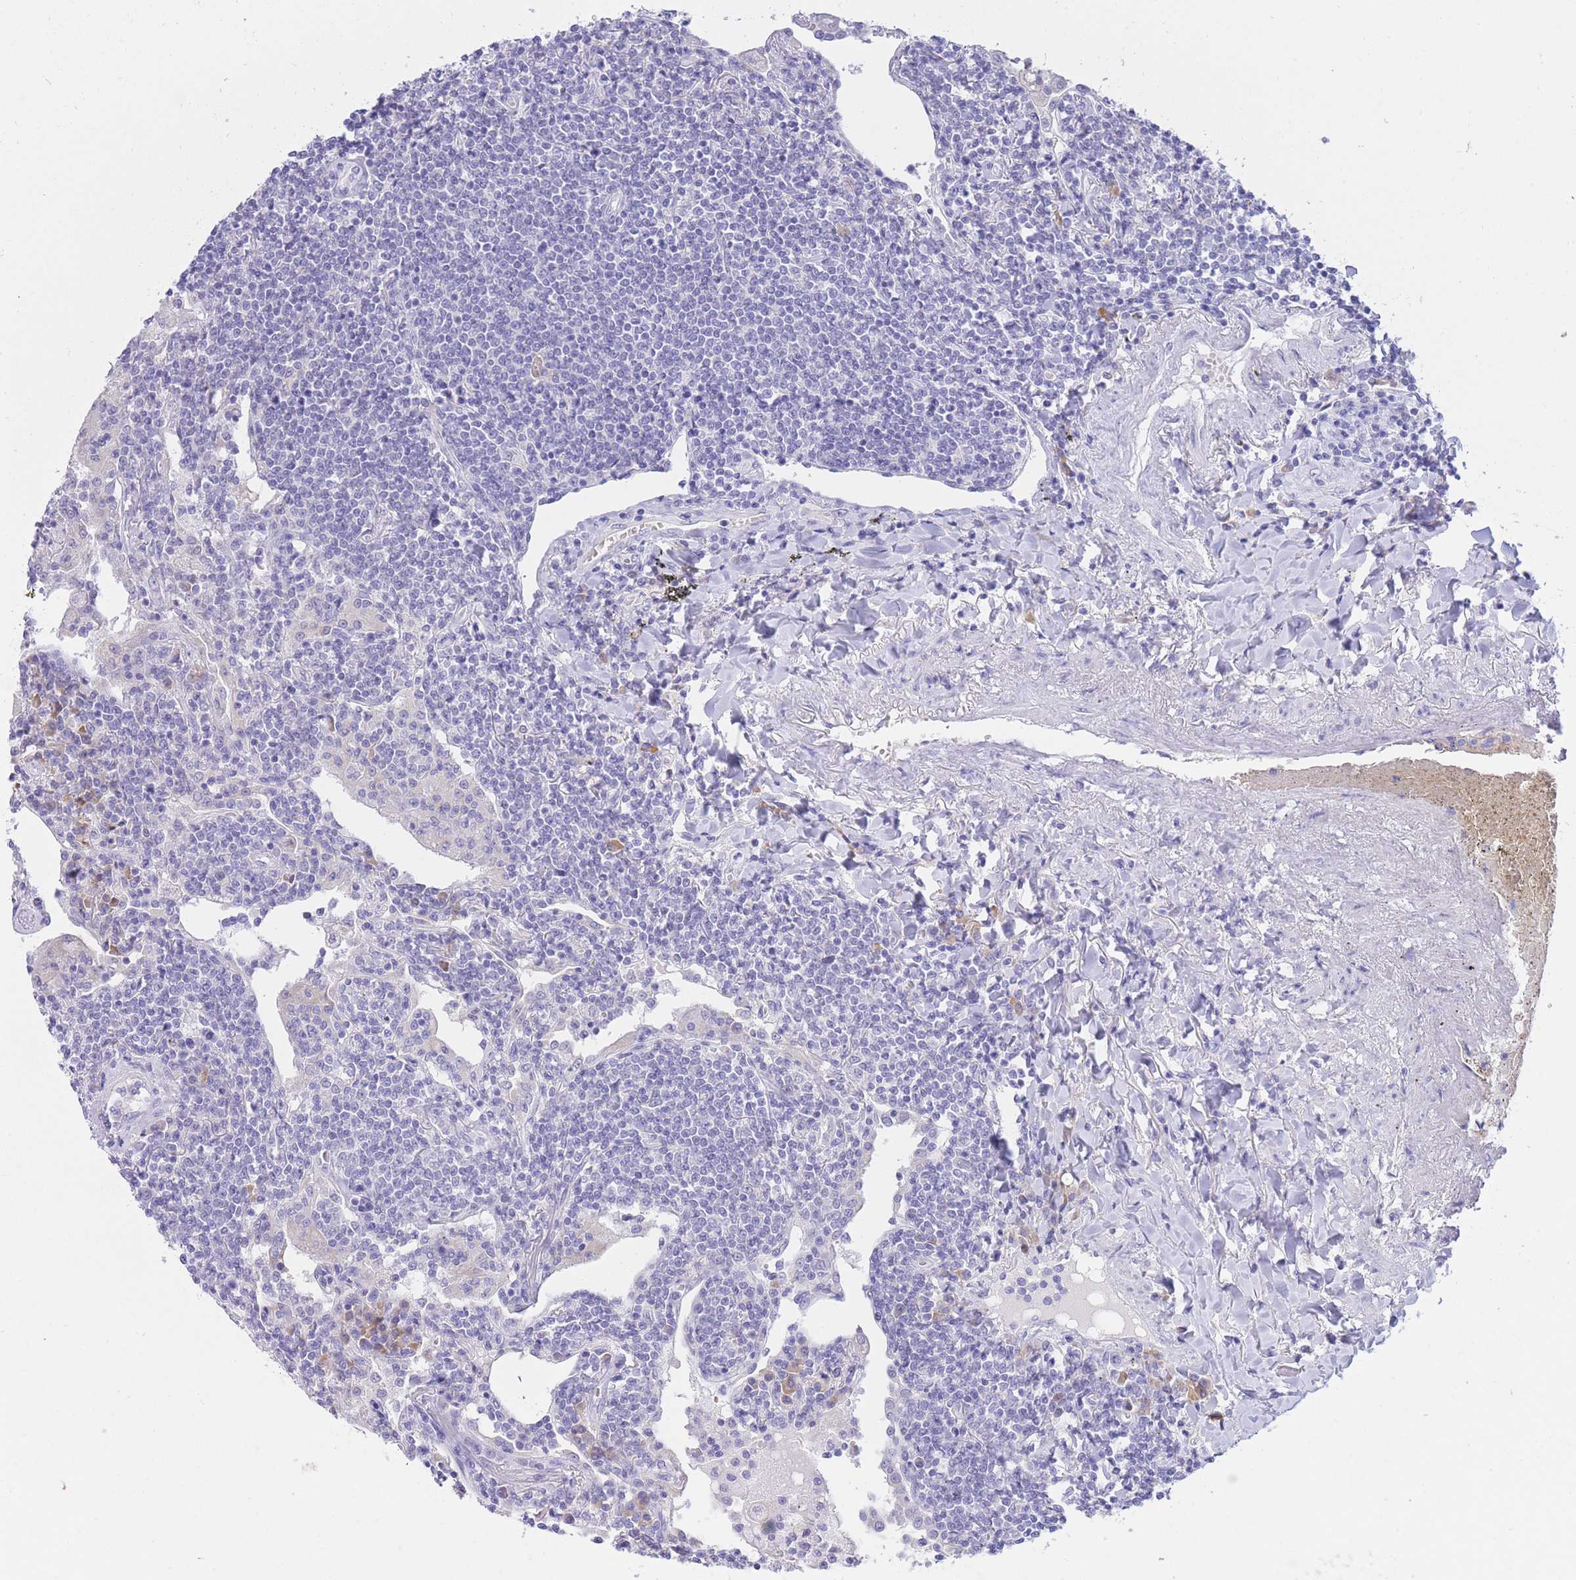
{"staining": {"intensity": "negative", "quantity": "none", "location": "none"}, "tissue": "lymphoma", "cell_type": "Tumor cells", "image_type": "cancer", "snomed": [{"axis": "morphology", "description": "Malignant lymphoma, non-Hodgkin's type, Low grade"}, {"axis": "topography", "description": "Lung"}], "caption": "DAB (3,3'-diaminobenzidine) immunohistochemical staining of malignant lymphoma, non-Hodgkin's type (low-grade) displays no significant expression in tumor cells.", "gene": "SSUH2", "patient": {"sex": "female", "age": 71}}